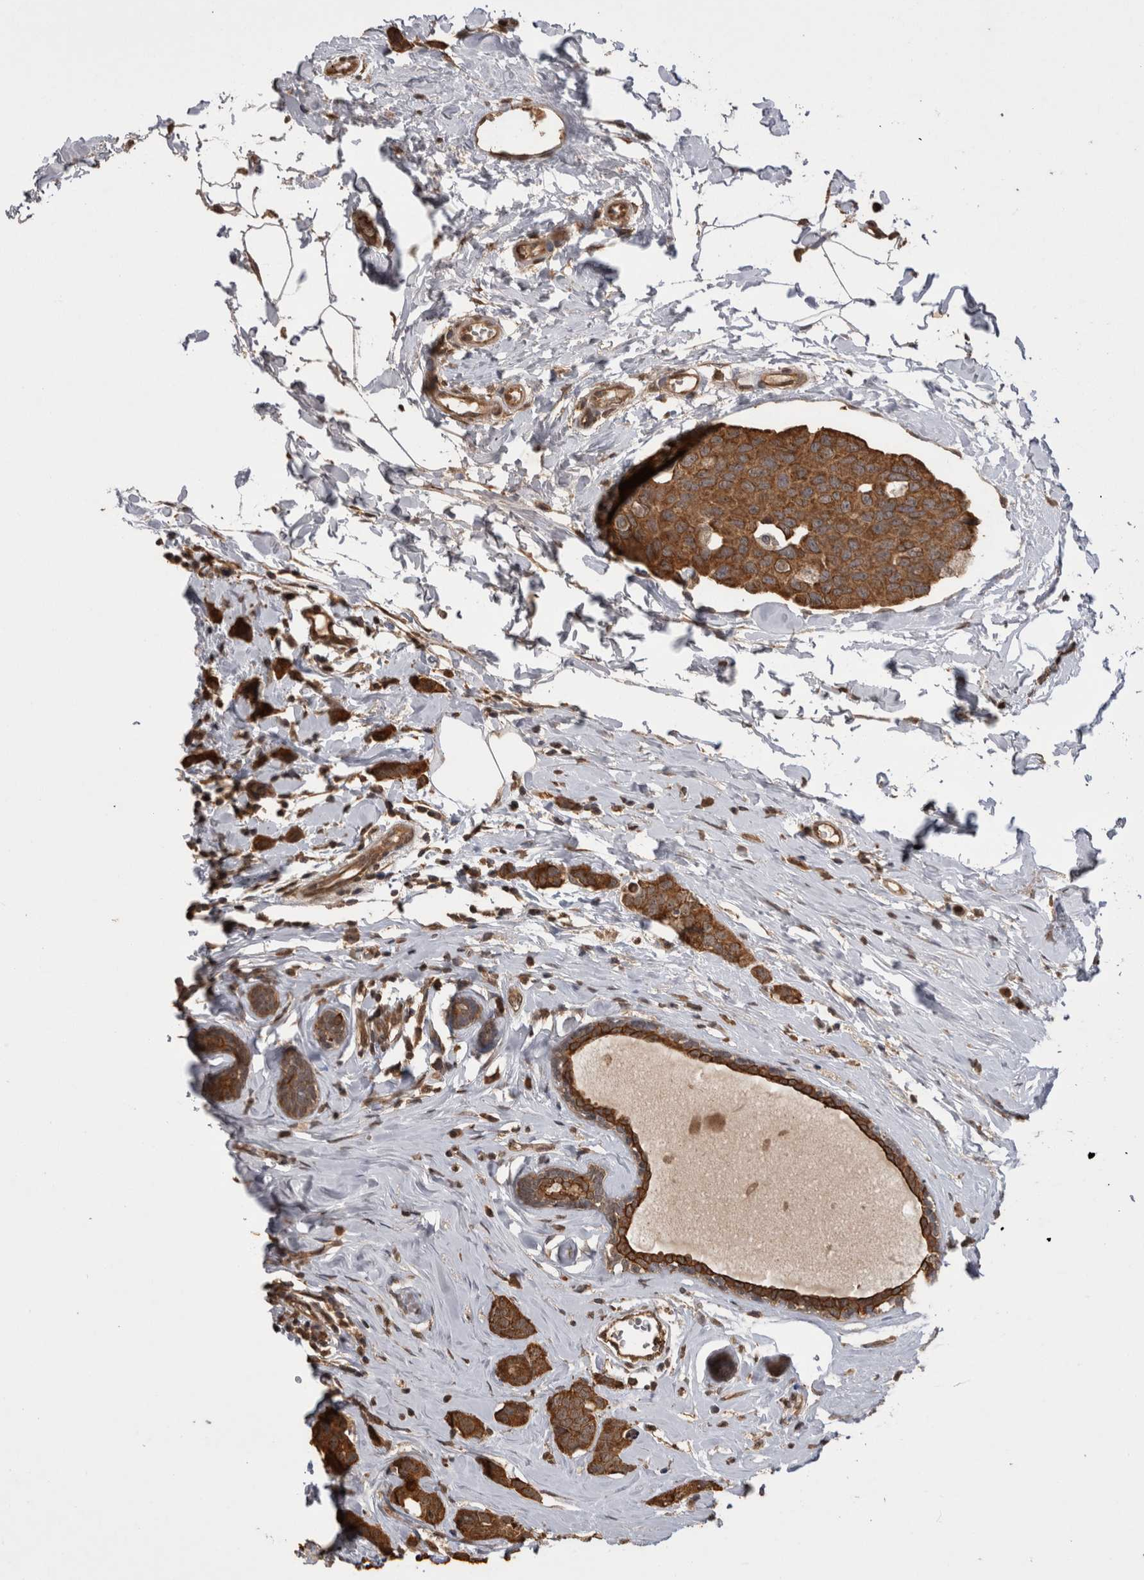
{"staining": {"intensity": "strong", "quantity": ">75%", "location": "cytoplasmic/membranous"}, "tissue": "breast cancer", "cell_type": "Tumor cells", "image_type": "cancer", "snomed": [{"axis": "morphology", "description": "Normal tissue, NOS"}, {"axis": "morphology", "description": "Duct carcinoma"}, {"axis": "topography", "description": "Breast"}], "caption": "Intraductal carcinoma (breast) stained for a protein (brown) displays strong cytoplasmic/membranous positive expression in about >75% of tumor cells.", "gene": "PAK4", "patient": {"sex": "female", "age": 50}}